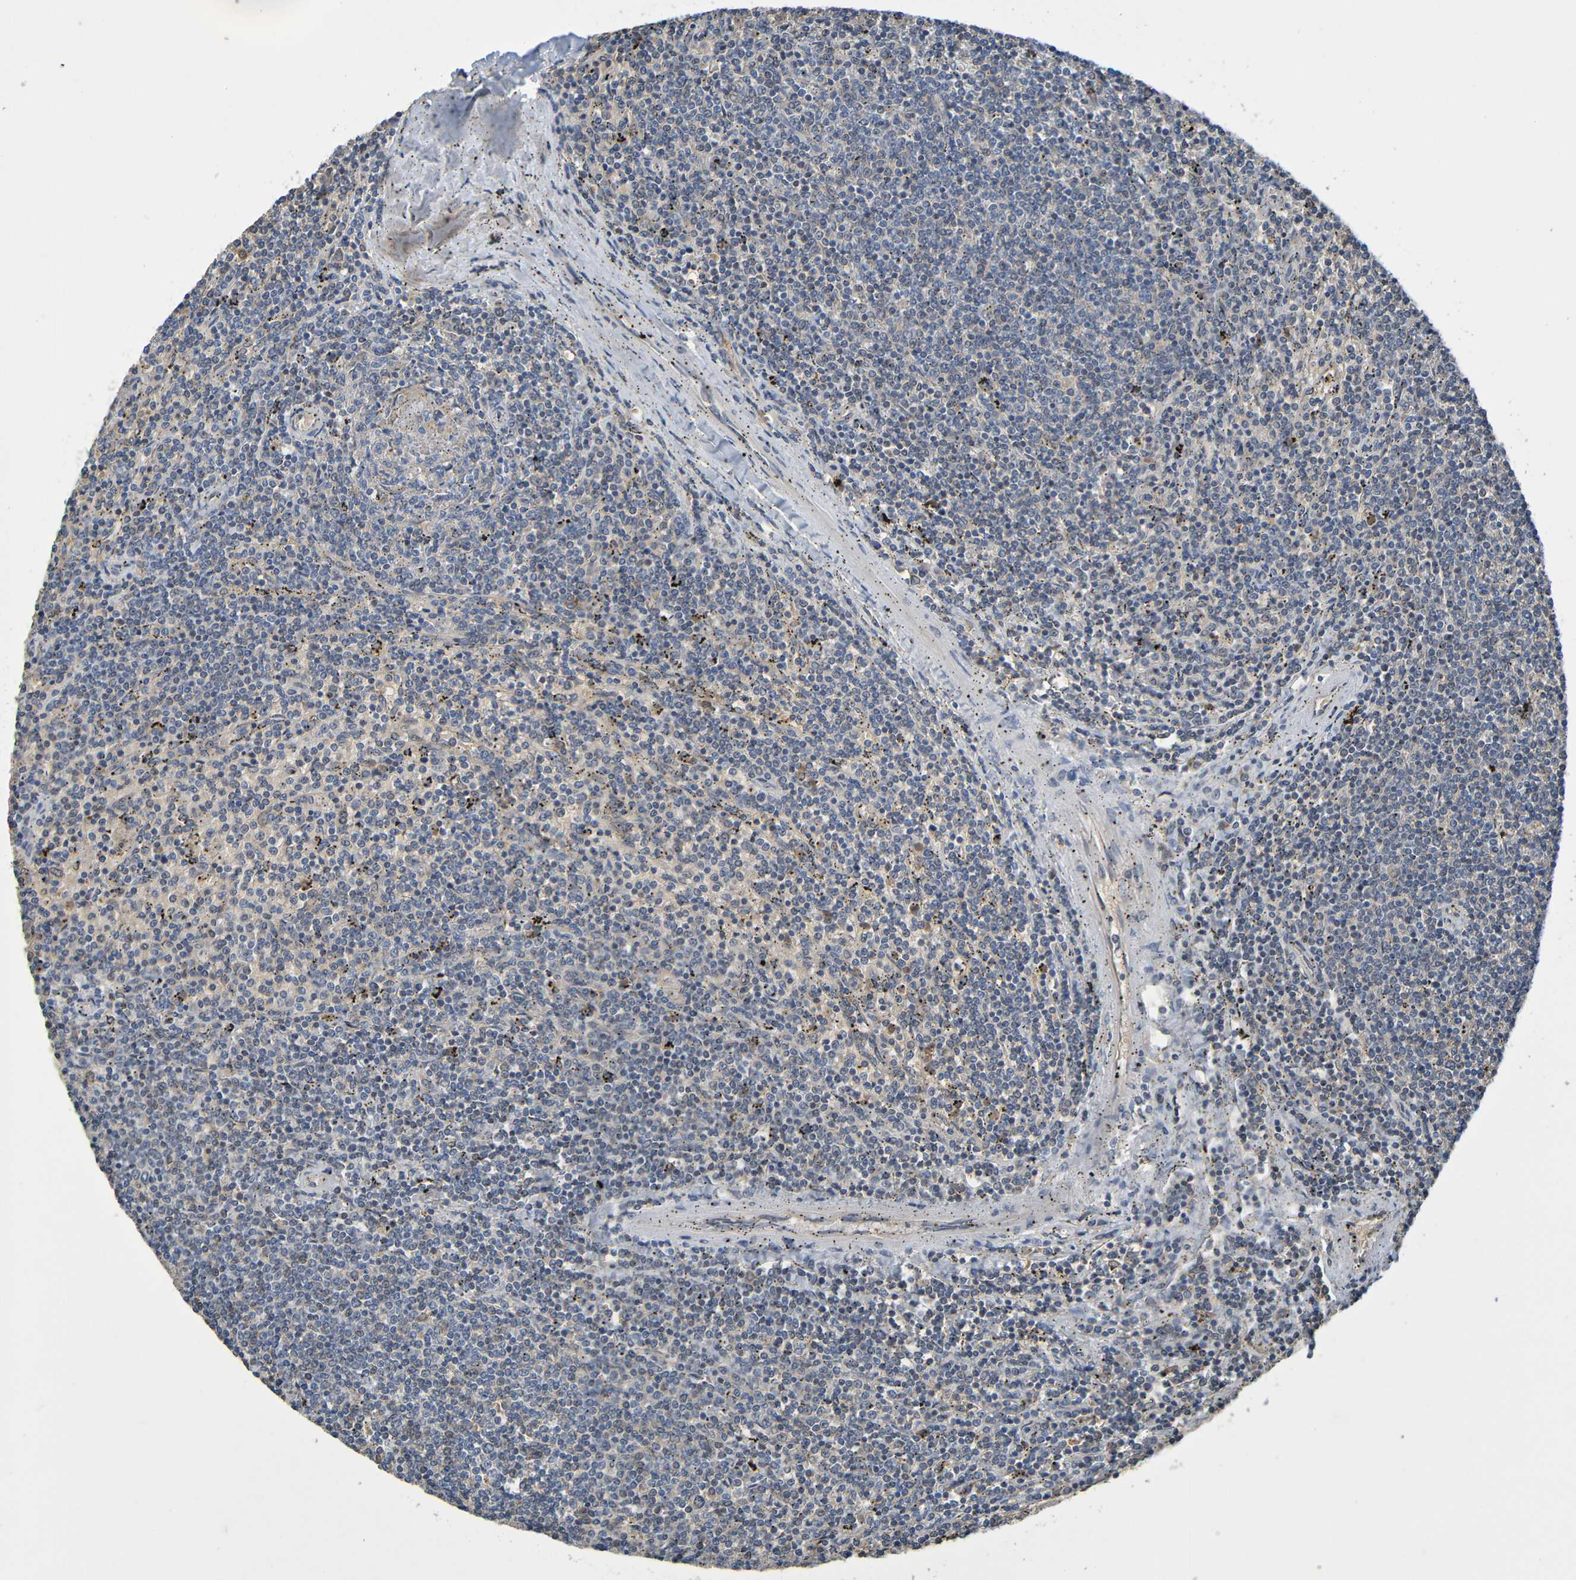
{"staining": {"intensity": "negative", "quantity": "none", "location": "none"}, "tissue": "lymphoma", "cell_type": "Tumor cells", "image_type": "cancer", "snomed": [{"axis": "morphology", "description": "Malignant lymphoma, non-Hodgkin's type, Low grade"}, {"axis": "topography", "description": "Spleen"}], "caption": "High power microscopy micrograph of an immunohistochemistry (IHC) photomicrograph of malignant lymphoma, non-Hodgkin's type (low-grade), revealing no significant staining in tumor cells. (DAB (3,3'-diaminobenzidine) immunohistochemistry (IHC) visualized using brightfield microscopy, high magnification).", "gene": "C1QA", "patient": {"sex": "female", "age": 50}}